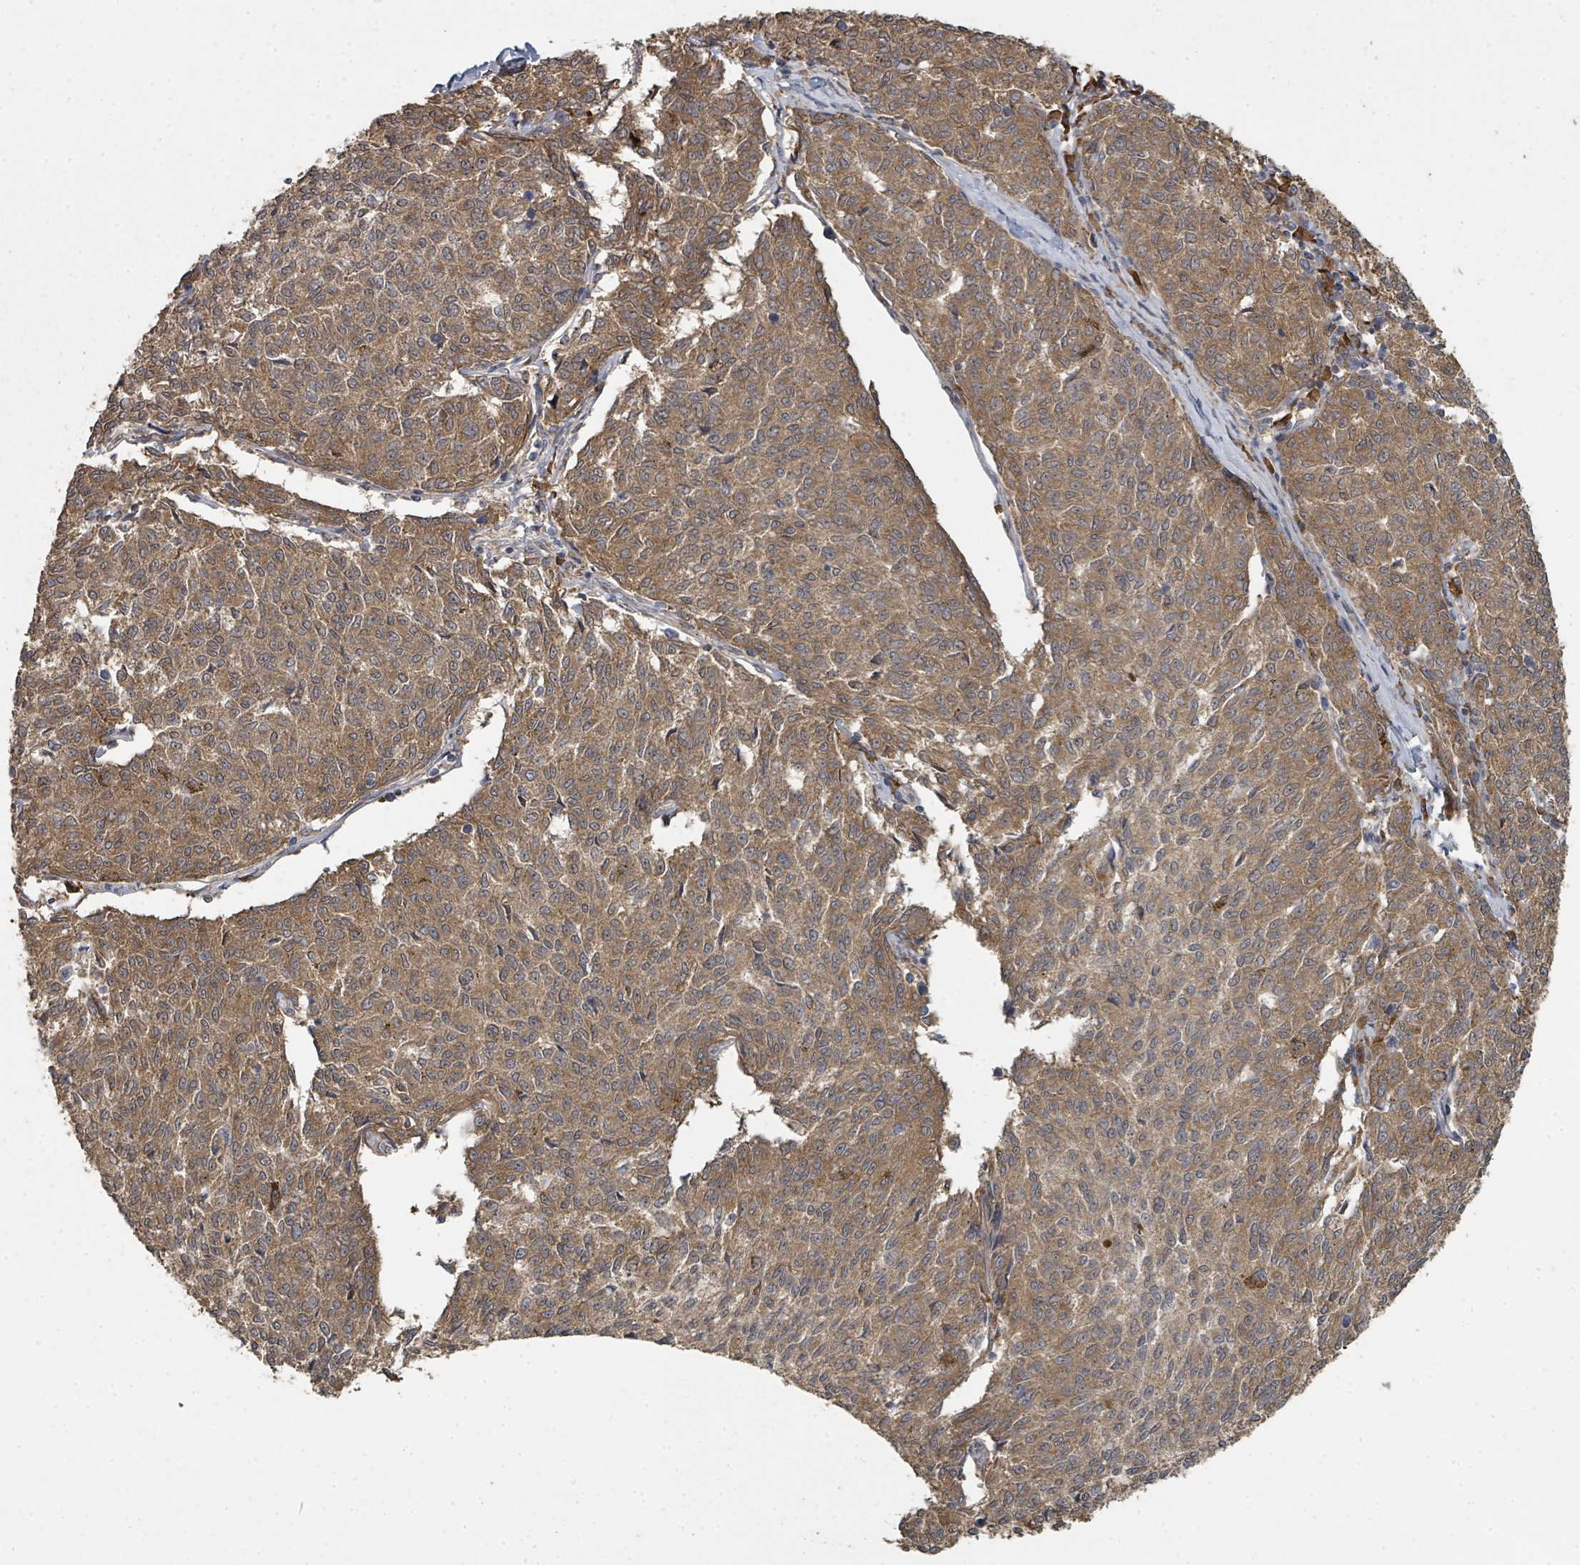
{"staining": {"intensity": "moderate", "quantity": ">75%", "location": "cytoplasmic/membranous"}, "tissue": "melanoma", "cell_type": "Tumor cells", "image_type": "cancer", "snomed": [{"axis": "morphology", "description": "Malignant melanoma, NOS"}, {"axis": "topography", "description": "Skin"}], "caption": "DAB (3,3'-diaminobenzidine) immunohistochemical staining of human malignant melanoma reveals moderate cytoplasmic/membranous protein expression in approximately >75% of tumor cells.", "gene": "WDFY1", "patient": {"sex": "female", "age": 72}}